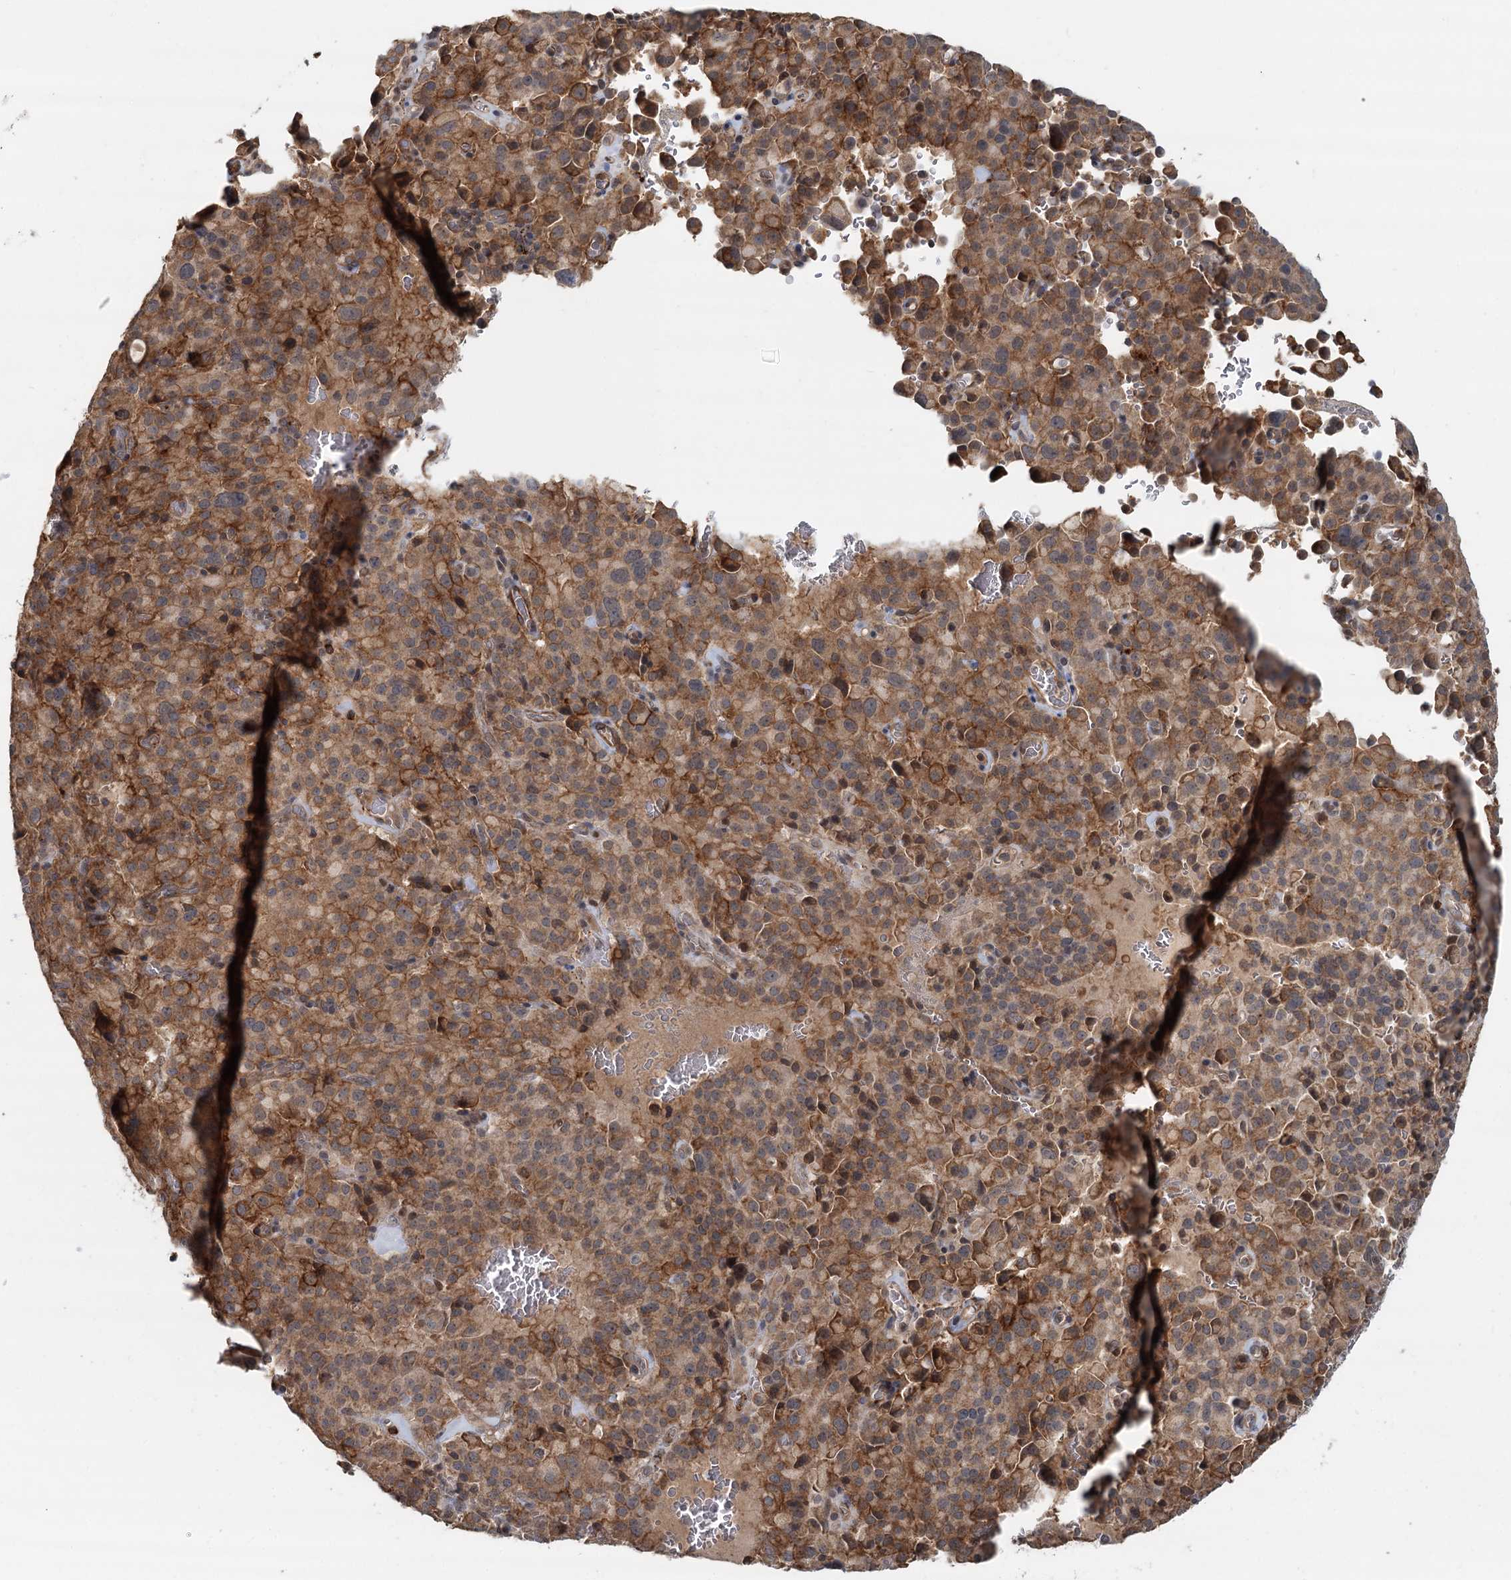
{"staining": {"intensity": "moderate", "quantity": ">75%", "location": "cytoplasmic/membranous"}, "tissue": "pancreatic cancer", "cell_type": "Tumor cells", "image_type": "cancer", "snomed": [{"axis": "morphology", "description": "Adenocarcinoma, NOS"}, {"axis": "topography", "description": "Pancreas"}], "caption": "Pancreatic cancer was stained to show a protein in brown. There is medium levels of moderate cytoplasmic/membranous staining in about >75% of tumor cells.", "gene": "RNF111", "patient": {"sex": "male", "age": 65}}